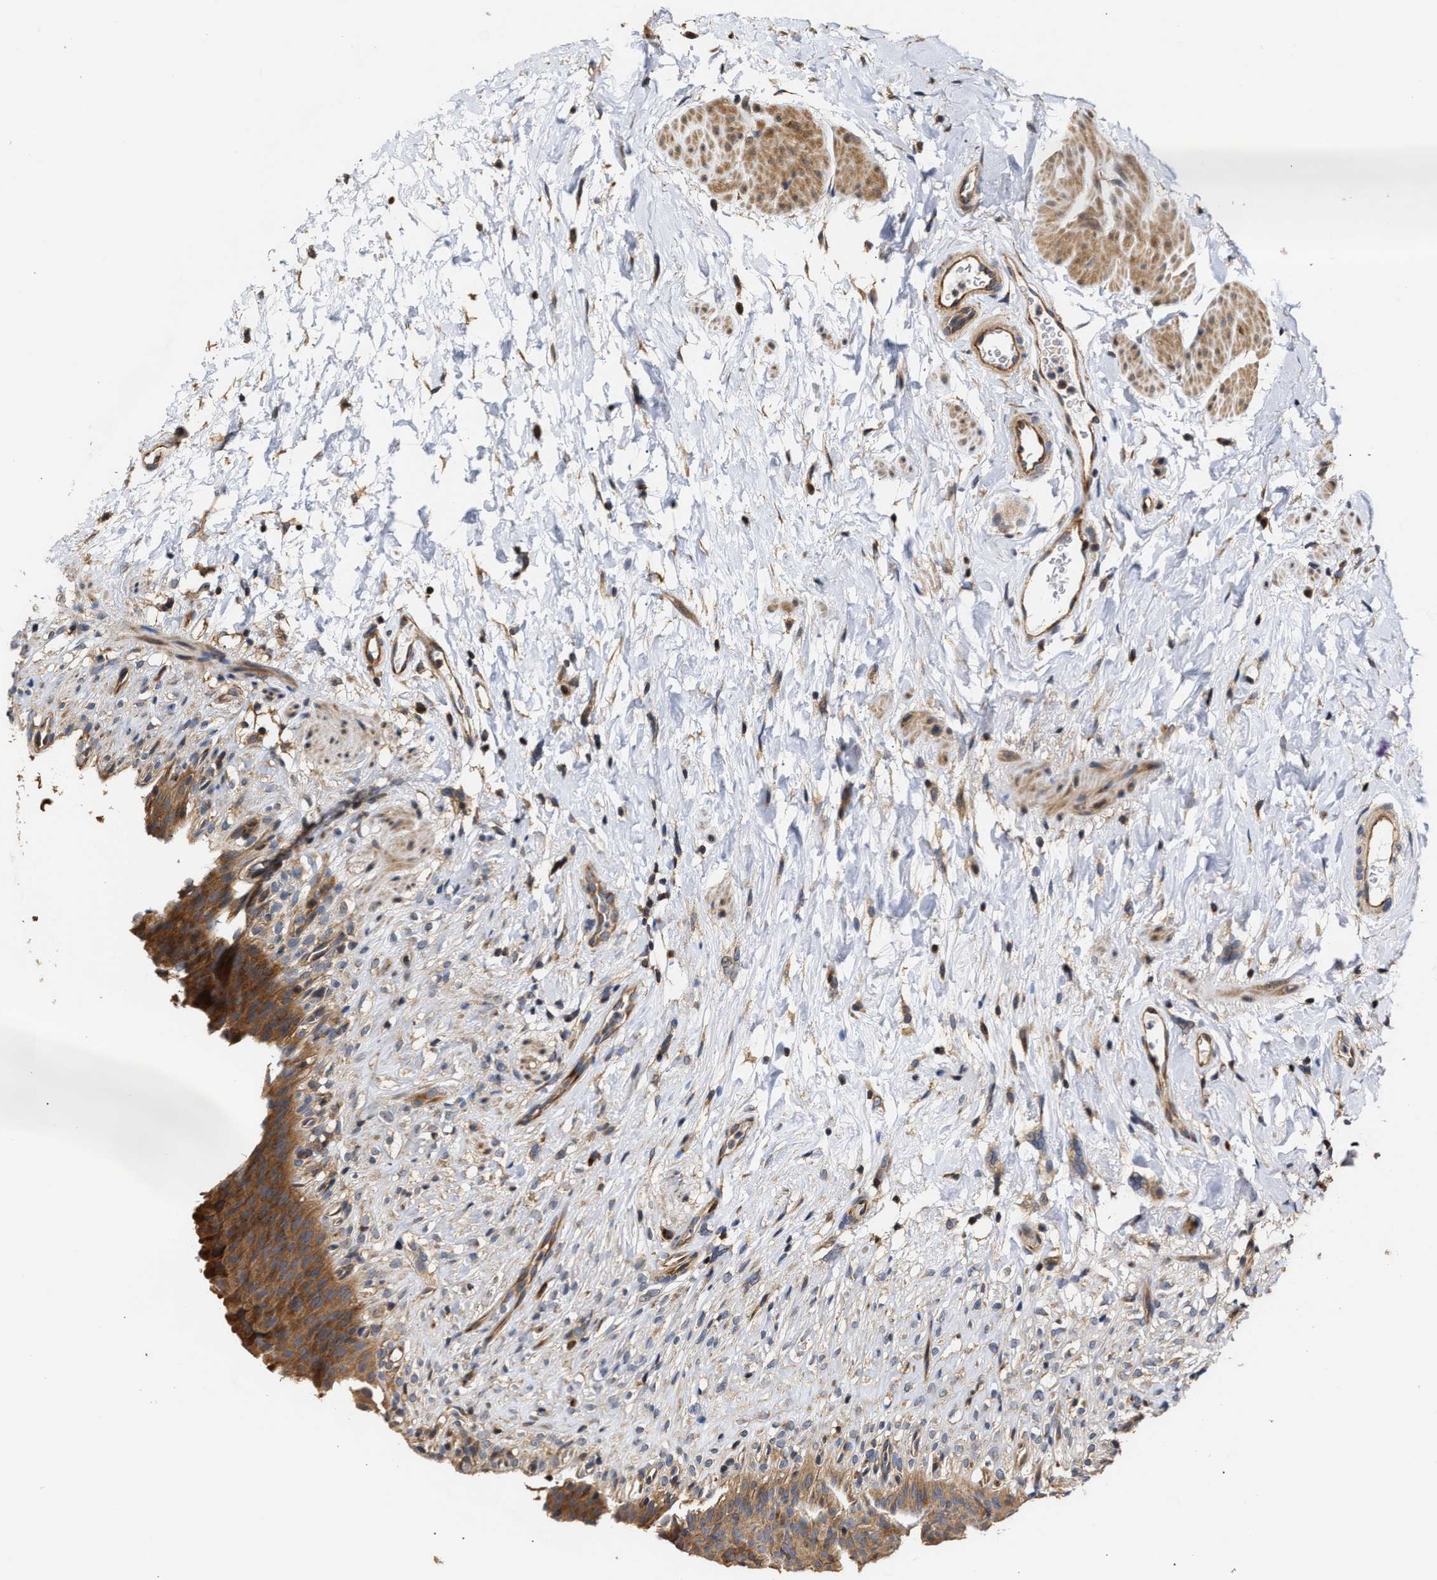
{"staining": {"intensity": "moderate", "quantity": ">75%", "location": "cytoplasmic/membranous"}, "tissue": "urinary bladder", "cell_type": "Urothelial cells", "image_type": "normal", "snomed": [{"axis": "morphology", "description": "Normal tissue, NOS"}, {"axis": "topography", "description": "Urinary bladder"}], "caption": "Moderate cytoplasmic/membranous expression is appreciated in approximately >75% of urothelial cells in benign urinary bladder.", "gene": "CLIP2", "patient": {"sex": "female", "age": 79}}